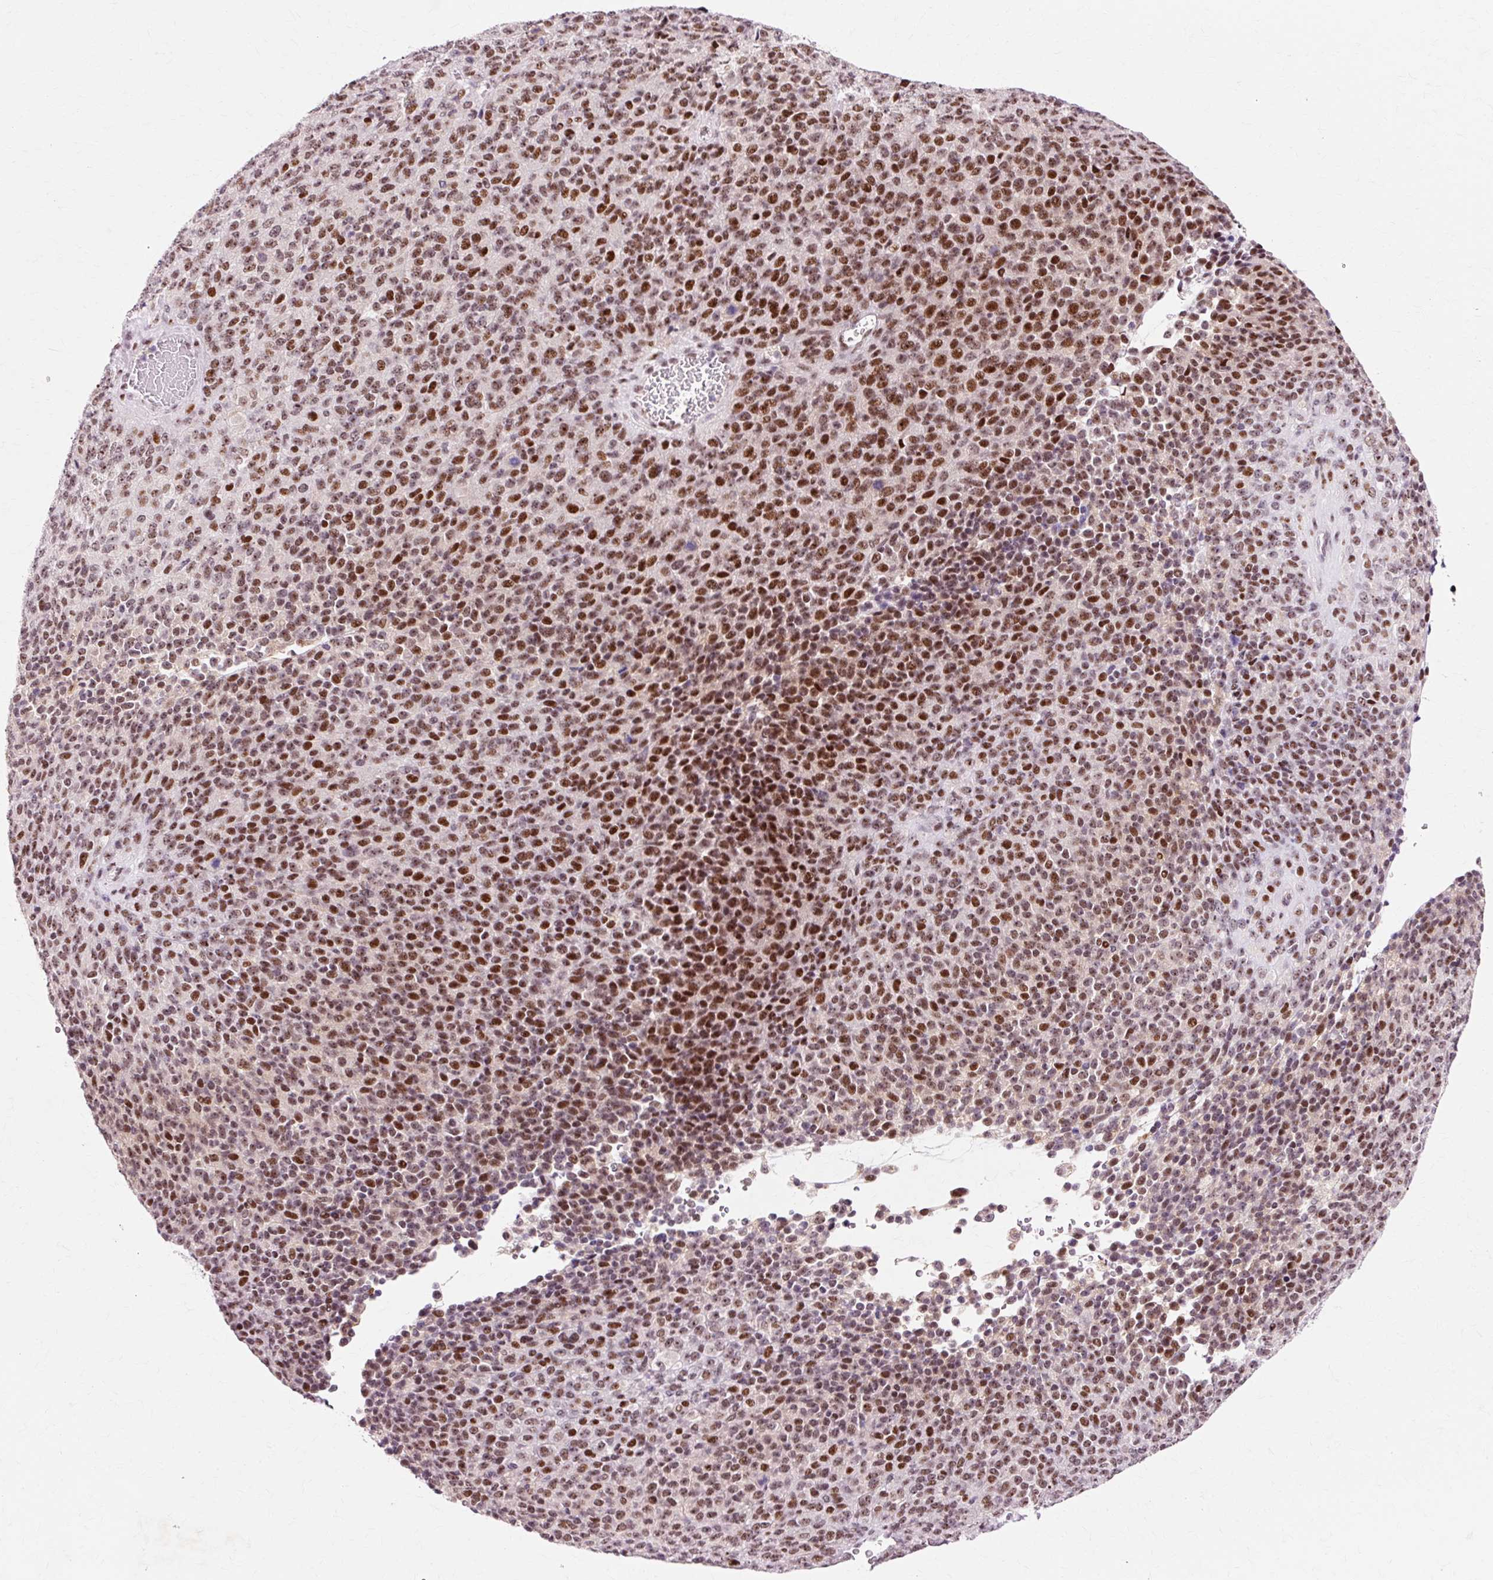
{"staining": {"intensity": "strong", "quantity": ">75%", "location": "nuclear"}, "tissue": "melanoma", "cell_type": "Tumor cells", "image_type": "cancer", "snomed": [{"axis": "morphology", "description": "Malignant melanoma, Metastatic site"}, {"axis": "topography", "description": "Brain"}], "caption": "Protein staining of malignant melanoma (metastatic site) tissue exhibits strong nuclear staining in about >75% of tumor cells. (Stains: DAB (3,3'-diaminobenzidine) in brown, nuclei in blue, Microscopy: brightfield microscopy at high magnification).", "gene": "MACROD2", "patient": {"sex": "female", "age": 56}}